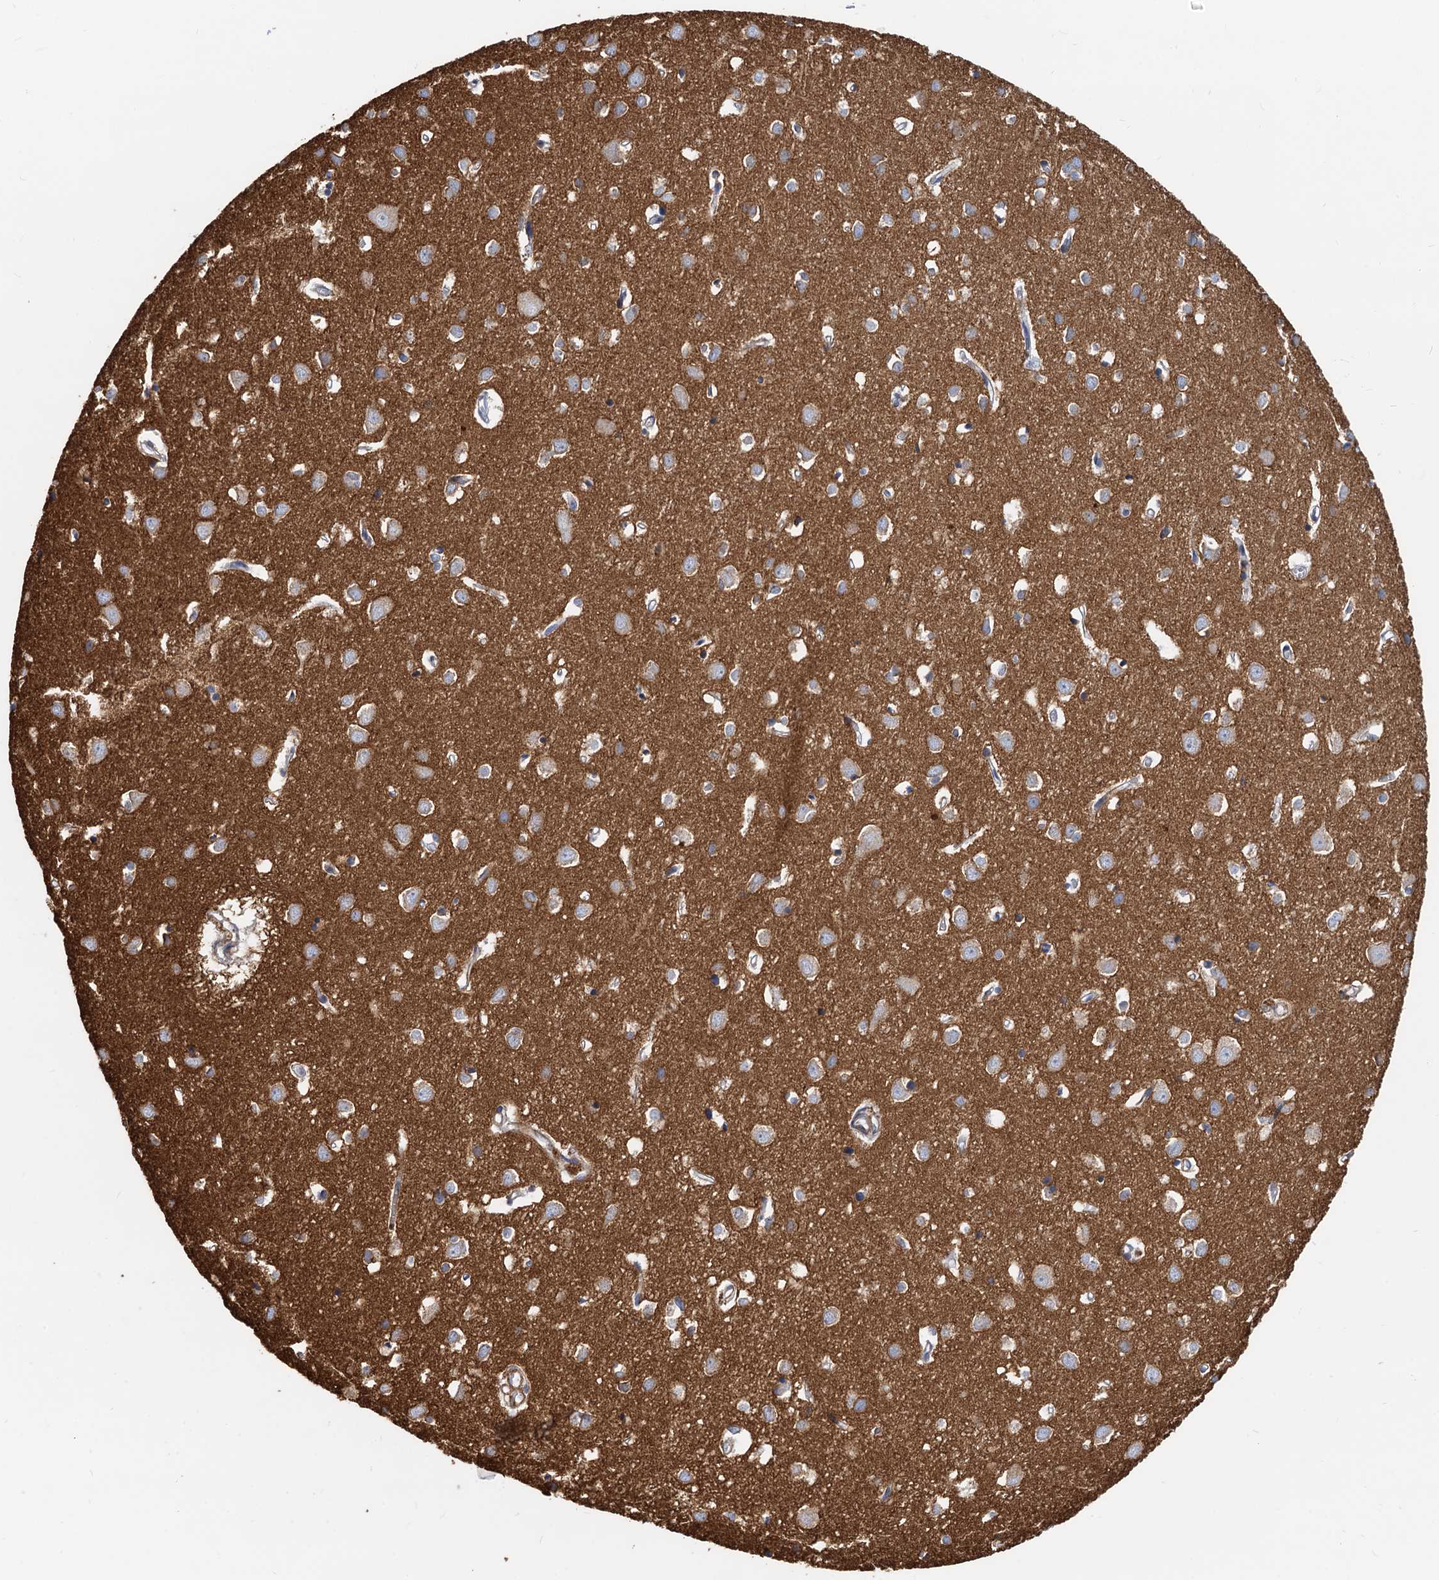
{"staining": {"intensity": "negative", "quantity": "none", "location": "none"}, "tissue": "cerebral cortex", "cell_type": "Endothelial cells", "image_type": "normal", "snomed": [{"axis": "morphology", "description": "Normal tissue, NOS"}, {"axis": "topography", "description": "Cerebral cortex"}], "caption": "Micrograph shows no protein positivity in endothelial cells of unremarkable cerebral cortex.", "gene": "LNX2", "patient": {"sex": "female", "age": 64}}